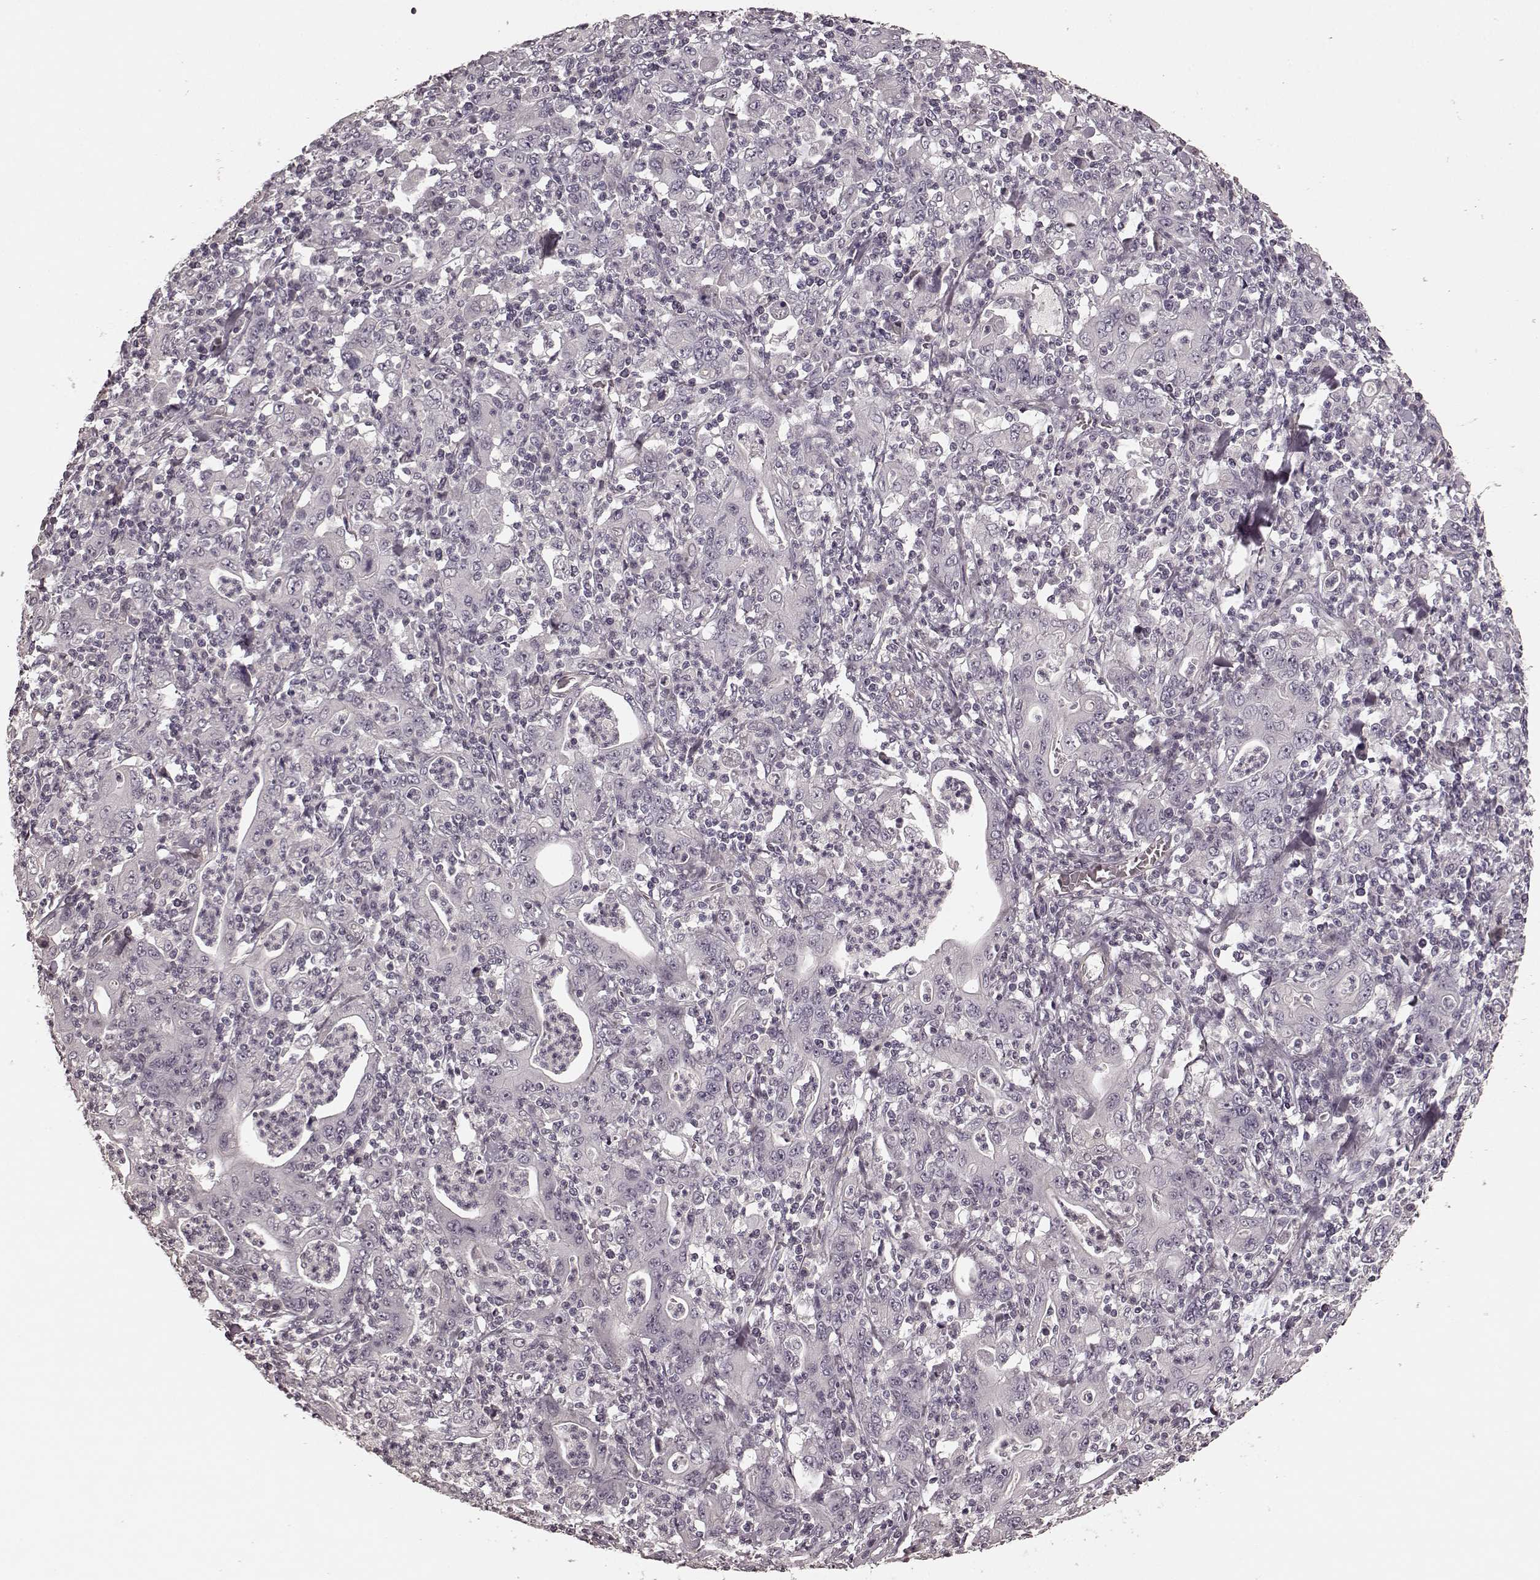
{"staining": {"intensity": "negative", "quantity": "none", "location": "none"}, "tissue": "stomach cancer", "cell_type": "Tumor cells", "image_type": "cancer", "snomed": [{"axis": "morphology", "description": "Adenocarcinoma, NOS"}, {"axis": "topography", "description": "Stomach, upper"}], "caption": "A high-resolution image shows IHC staining of stomach cancer (adenocarcinoma), which demonstrates no significant expression in tumor cells. Nuclei are stained in blue.", "gene": "PRKCE", "patient": {"sex": "male", "age": 69}}